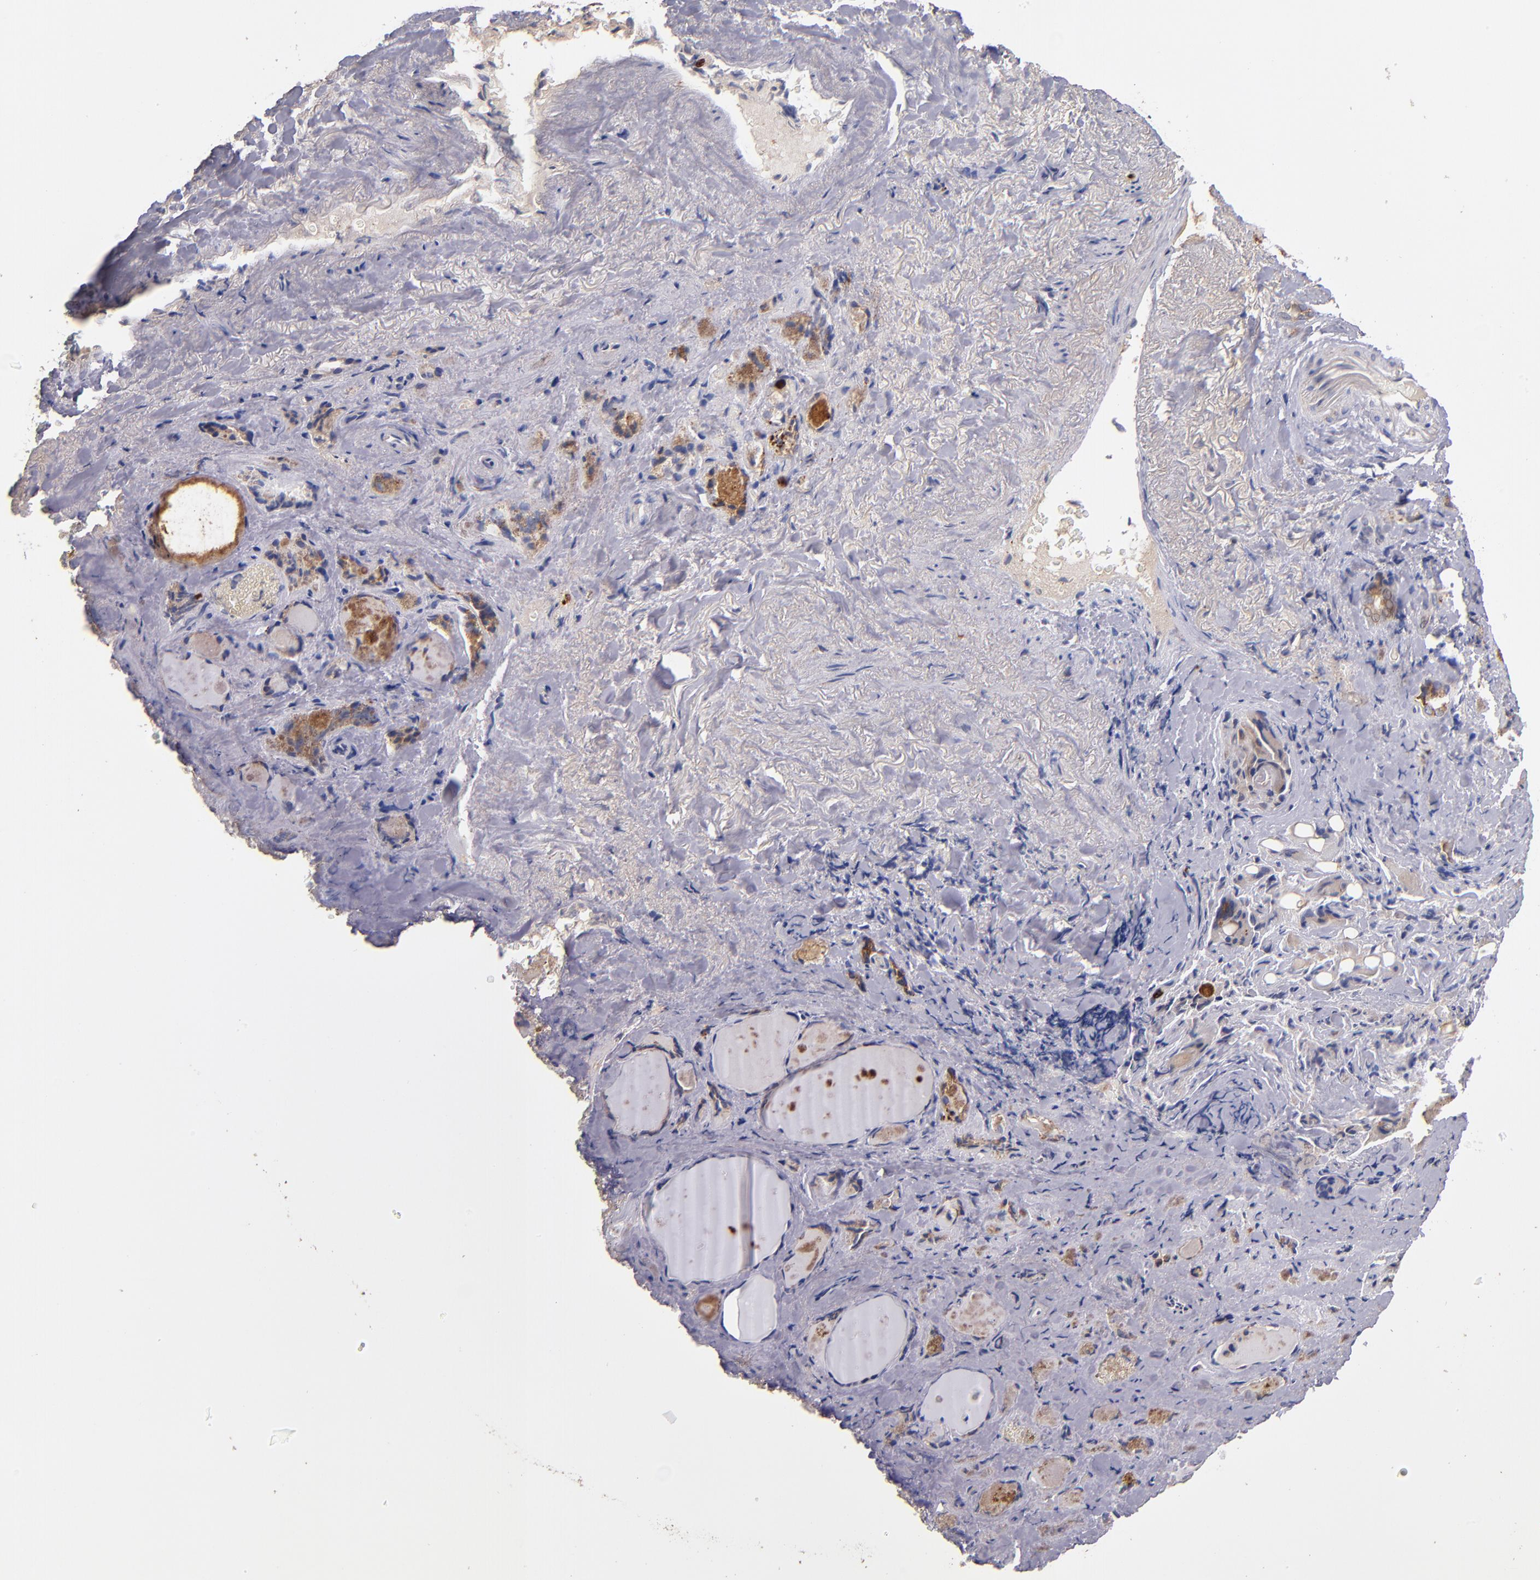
{"staining": {"intensity": "weak", "quantity": "25%-75%", "location": "cytoplasmic/membranous"}, "tissue": "thyroid gland", "cell_type": "Glandular cells", "image_type": "normal", "snomed": [{"axis": "morphology", "description": "Normal tissue, NOS"}, {"axis": "topography", "description": "Thyroid gland"}], "caption": "Glandular cells display weak cytoplasmic/membranous positivity in approximately 25%-75% of cells in benign thyroid gland. (DAB (3,3'-diaminobenzidine) IHC, brown staining for protein, blue staining for nuclei).", "gene": "TTLL12", "patient": {"sex": "female", "age": 75}}